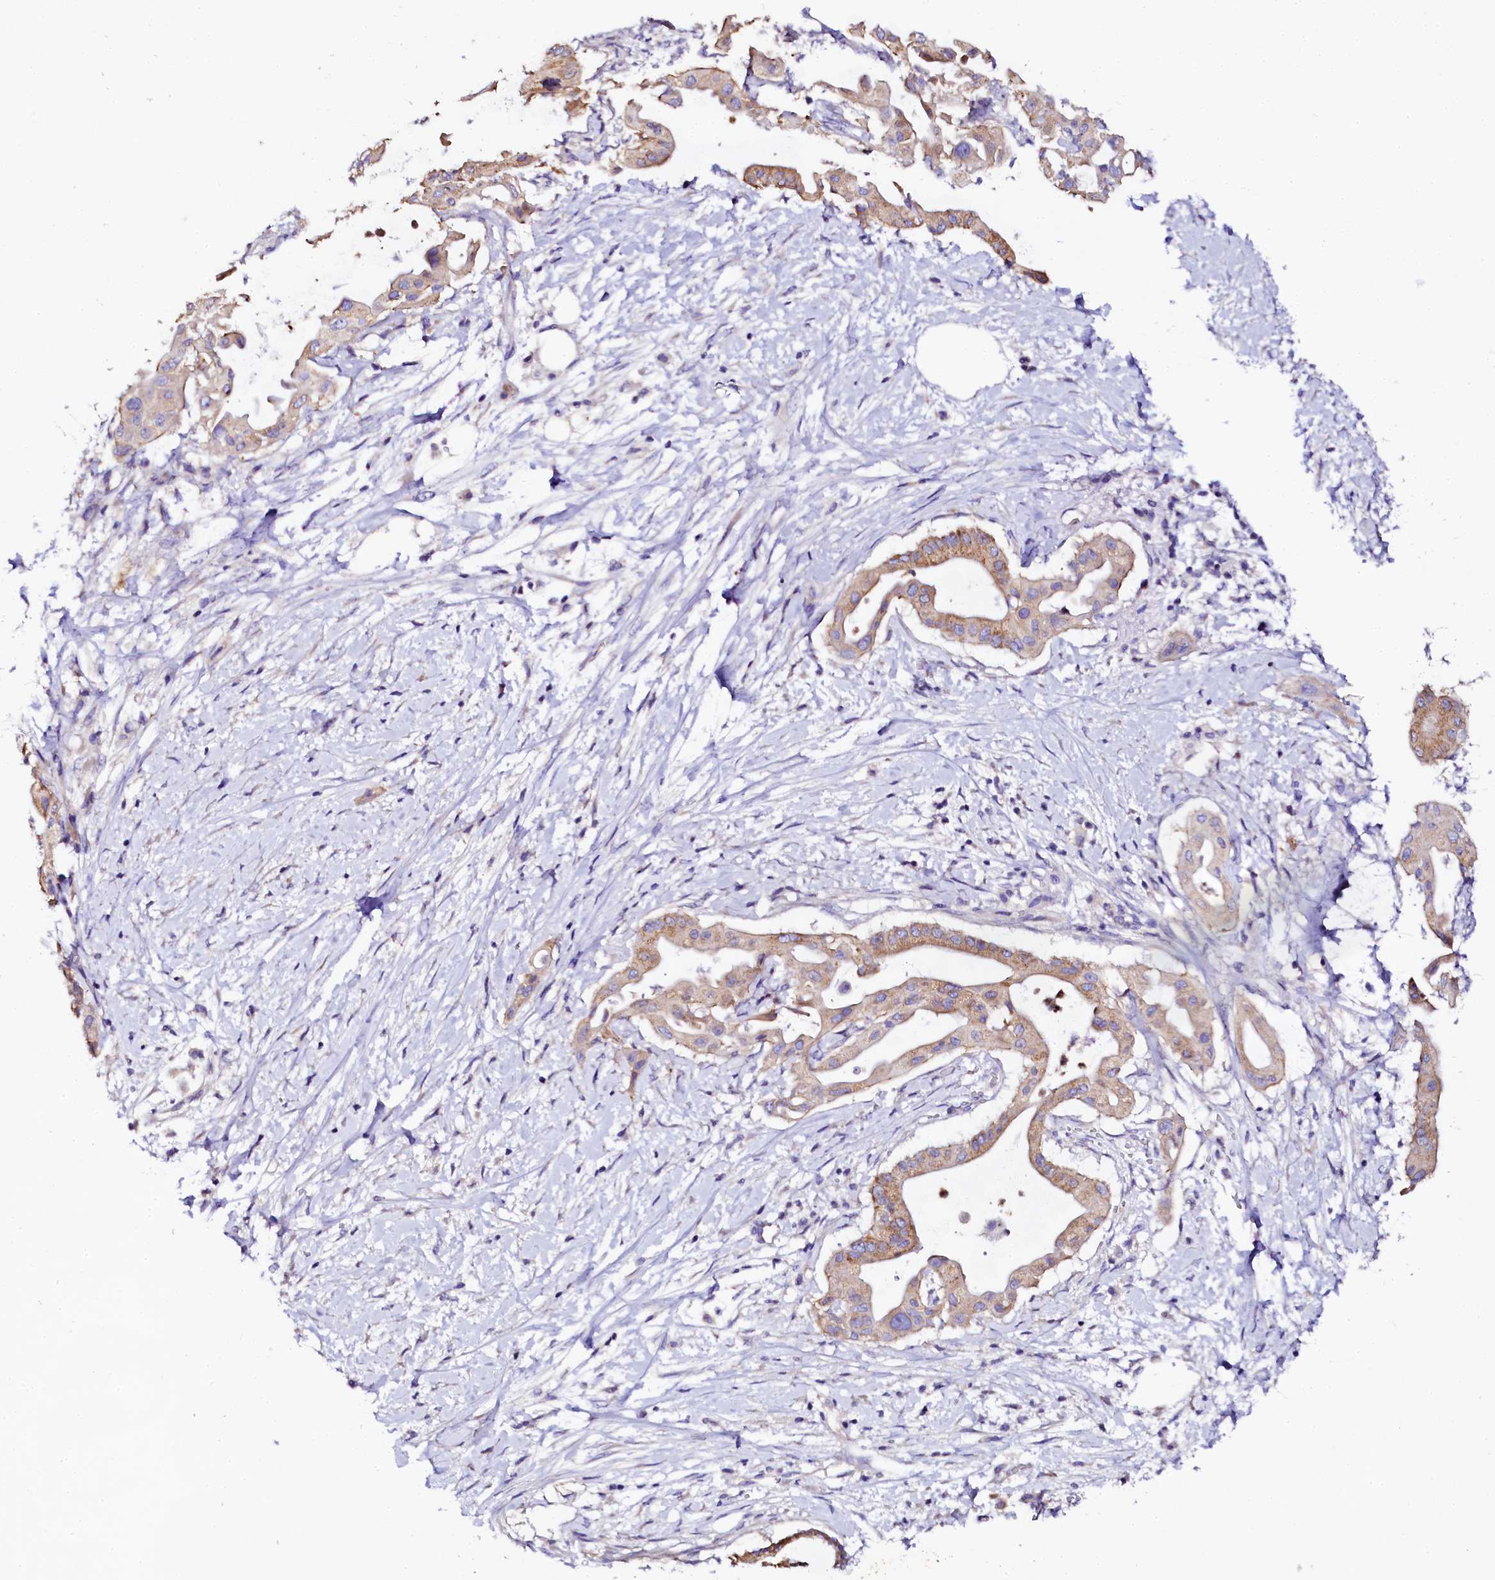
{"staining": {"intensity": "moderate", "quantity": ">75%", "location": "cytoplasmic/membranous"}, "tissue": "pancreatic cancer", "cell_type": "Tumor cells", "image_type": "cancer", "snomed": [{"axis": "morphology", "description": "Adenocarcinoma, NOS"}, {"axis": "topography", "description": "Pancreas"}], "caption": "Human pancreatic adenocarcinoma stained with a brown dye reveals moderate cytoplasmic/membranous positive staining in approximately >75% of tumor cells.", "gene": "NAA16", "patient": {"sex": "male", "age": 68}}